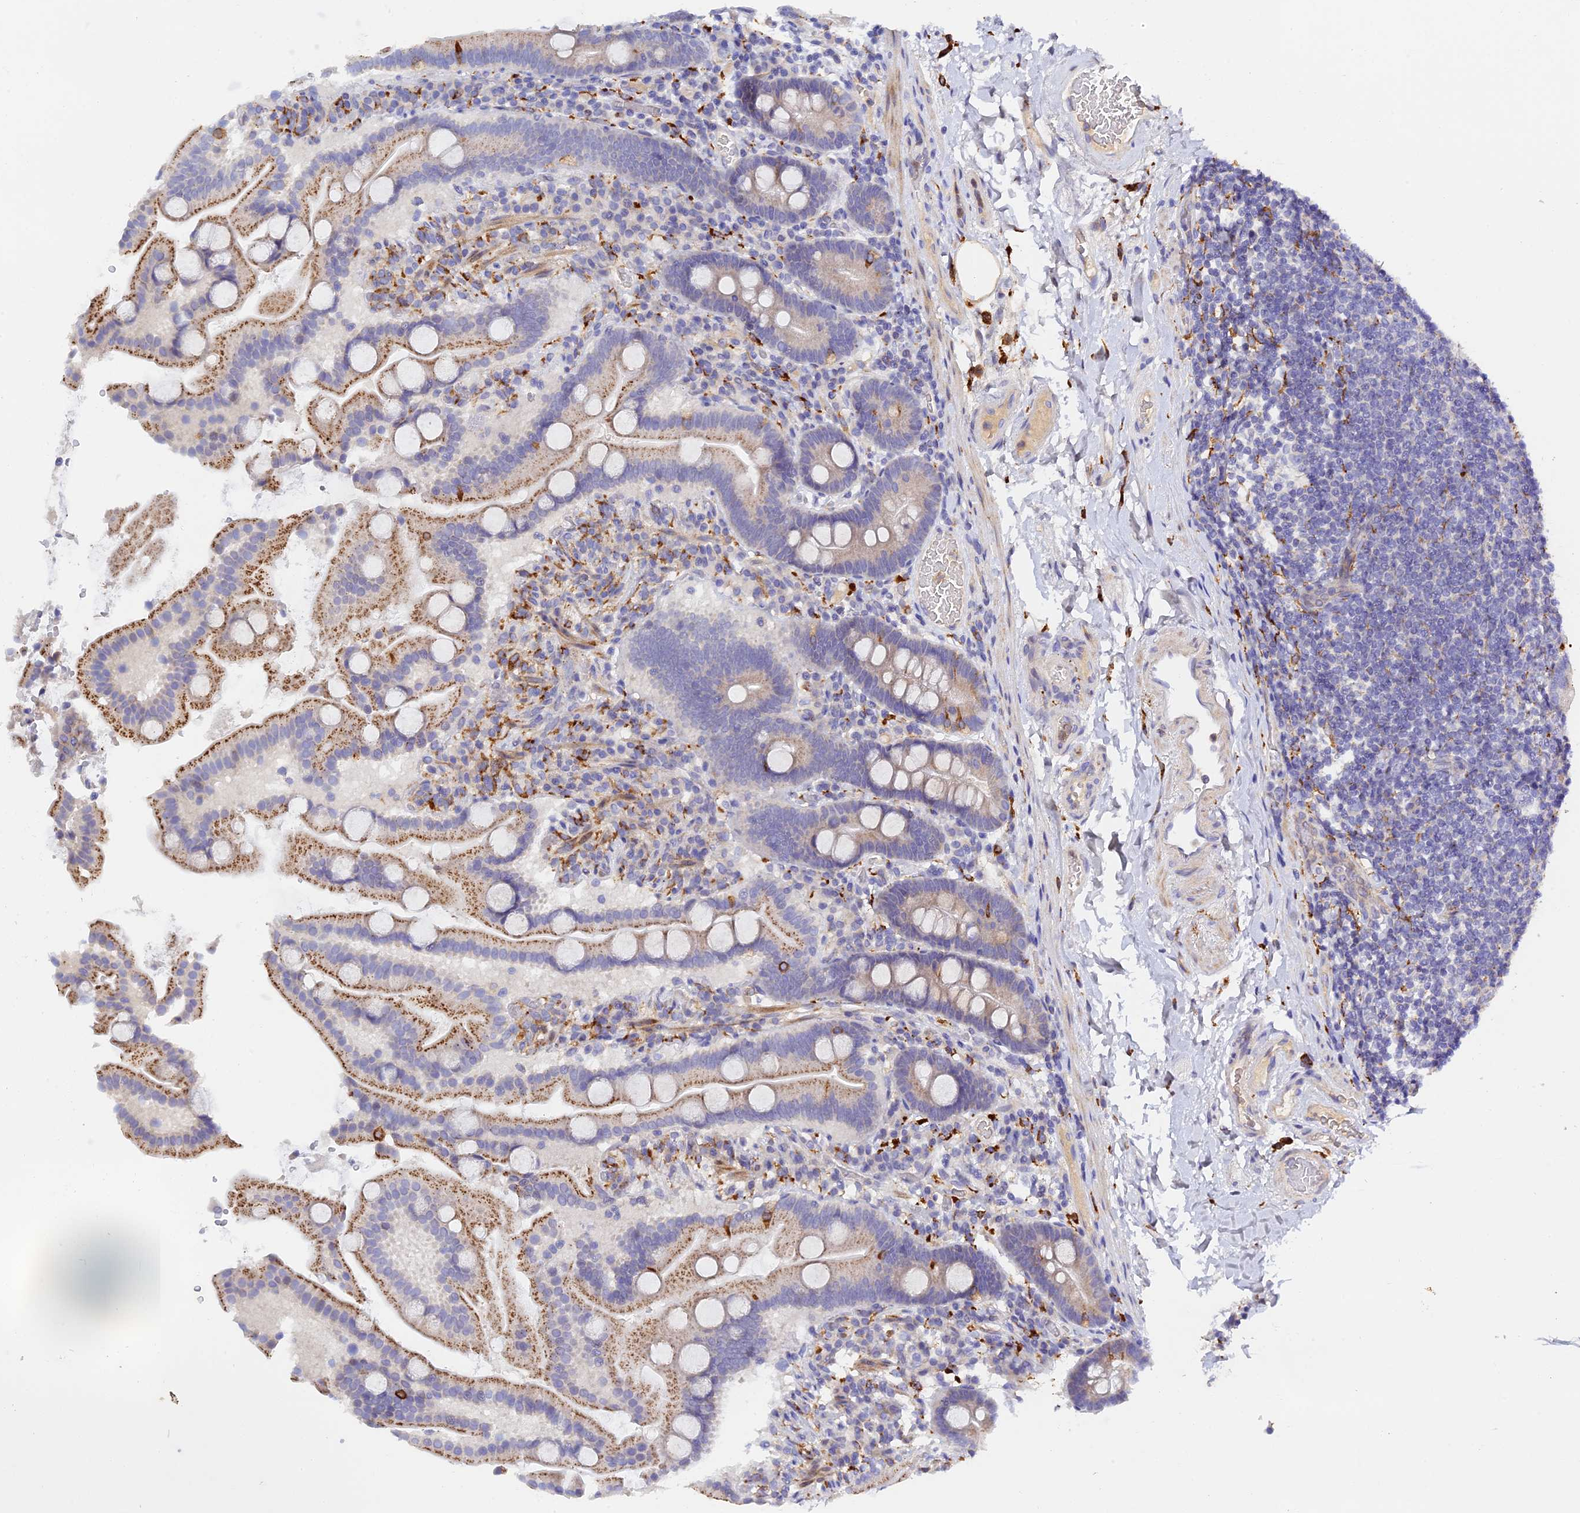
{"staining": {"intensity": "moderate", "quantity": "25%-75%", "location": "cytoplasmic/membranous"}, "tissue": "duodenum", "cell_type": "Glandular cells", "image_type": "normal", "snomed": [{"axis": "morphology", "description": "Normal tissue, NOS"}, {"axis": "topography", "description": "Duodenum"}], "caption": "The photomicrograph exhibits immunohistochemical staining of normal duodenum. There is moderate cytoplasmic/membranous expression is identified in about 25%-75% of glandular cells. The staining is performed using DAB brown chromogen to label protein expression. The nuclei are counter-stained blue using hematoxylin.", "gene": "RPGRIP1L", "patient": {"sex": "male", "age": 55}}